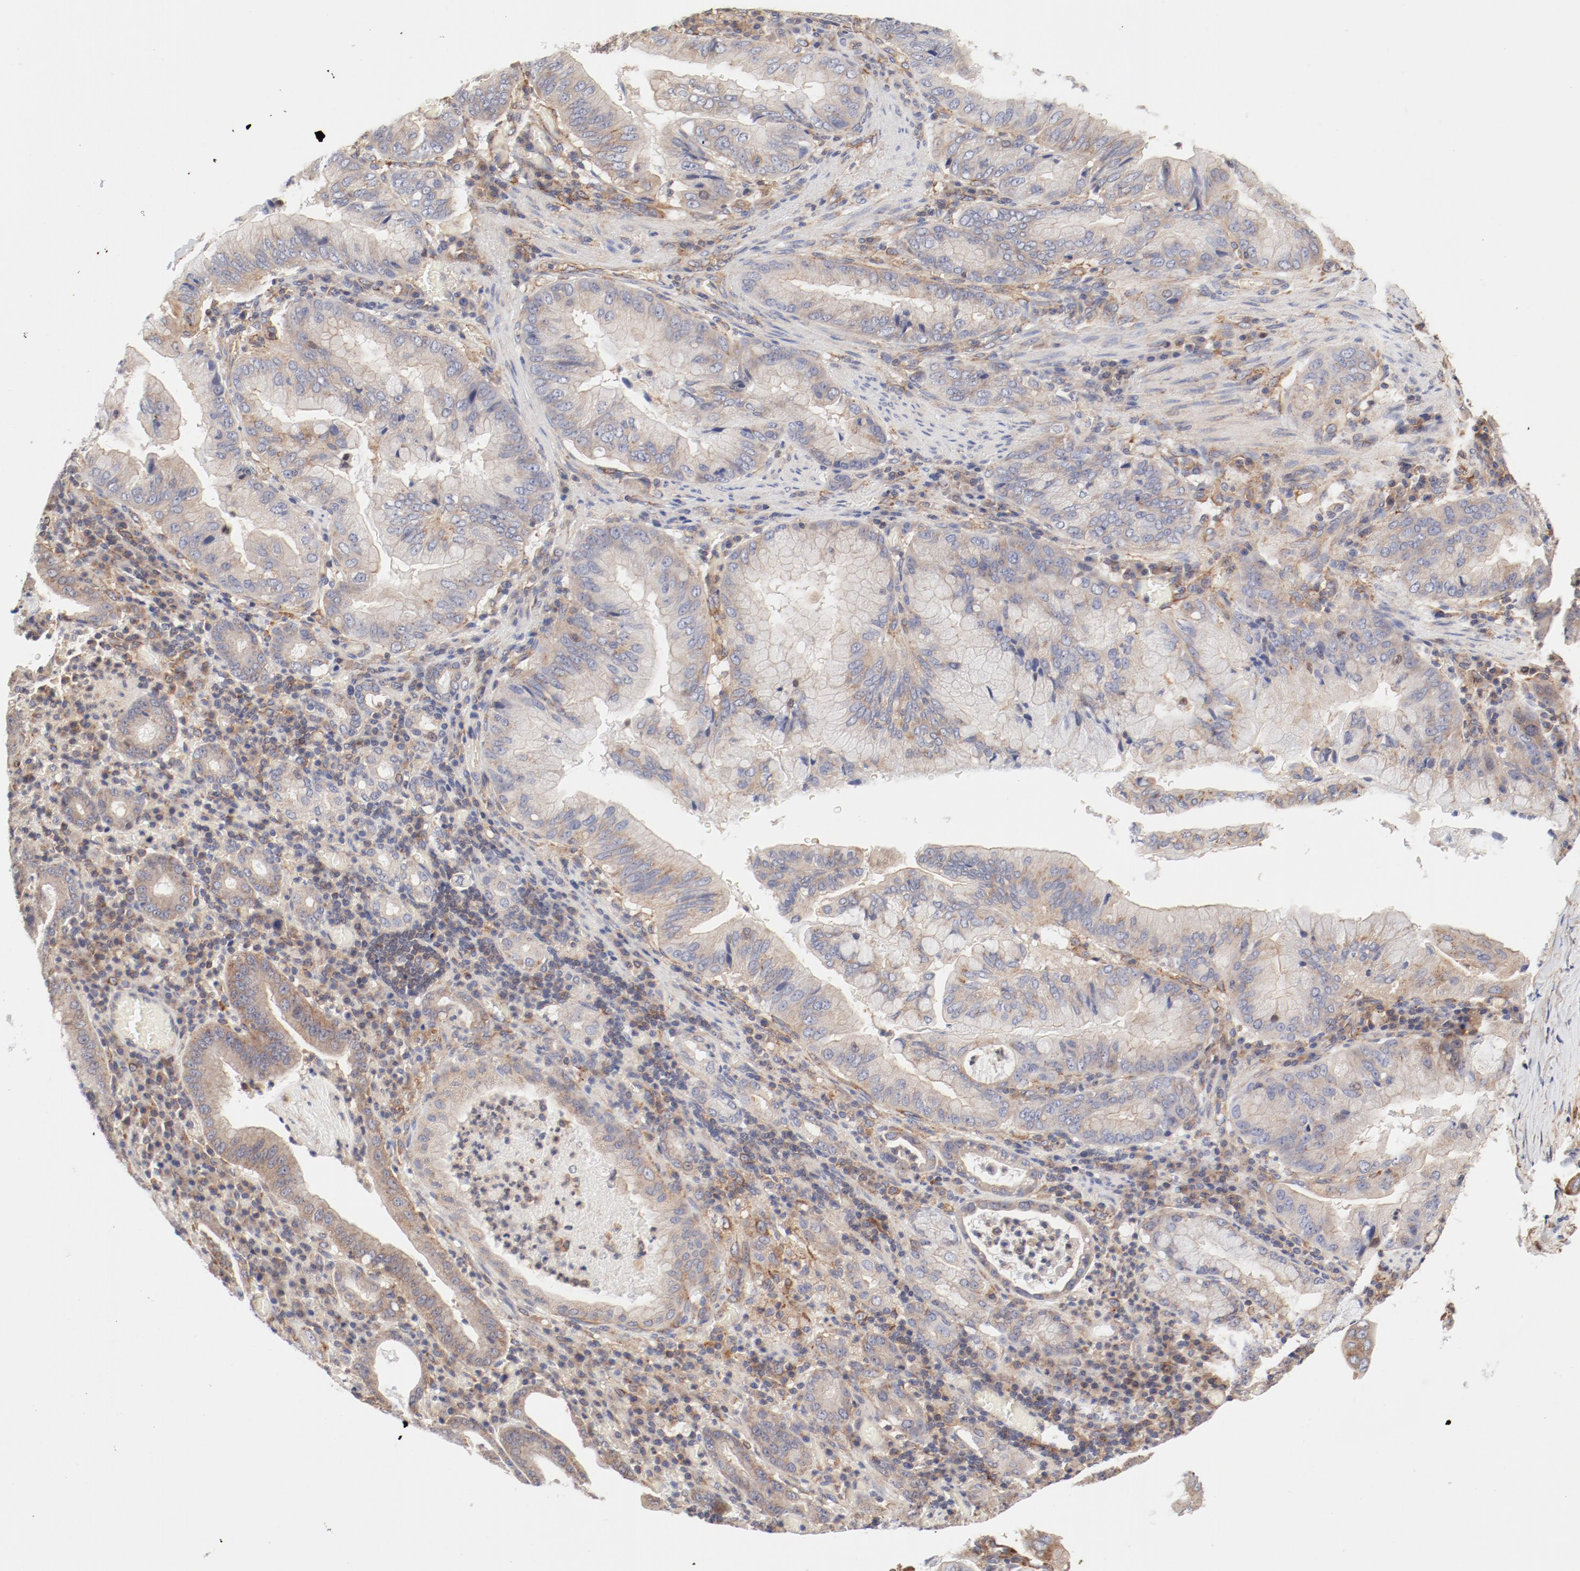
{"staining": {"intensity": "moderate", "quantity": "25%-75%", "location": "cytoplasmic/membranous"}, "tissue": "stomach cancer", "cell_type": "Tumor cells", "image_type": "cancer", "snomed": [{"axis": "morphology", "description": "Adenocarcinoma, NOS"}, {"axis": "topography", "description": "Stomach, upper"}], "caption": "A high-resolution photomicrograph shows immunohistochemistry (IHC) staining of adenocarcinoma (stomach), which exhibits moderate cytoplasmic/membranous staining in approximately 25%-75% of tumor cells.", "gene": "AP2A1", "patient": {"sex": "male", "age": 80}}